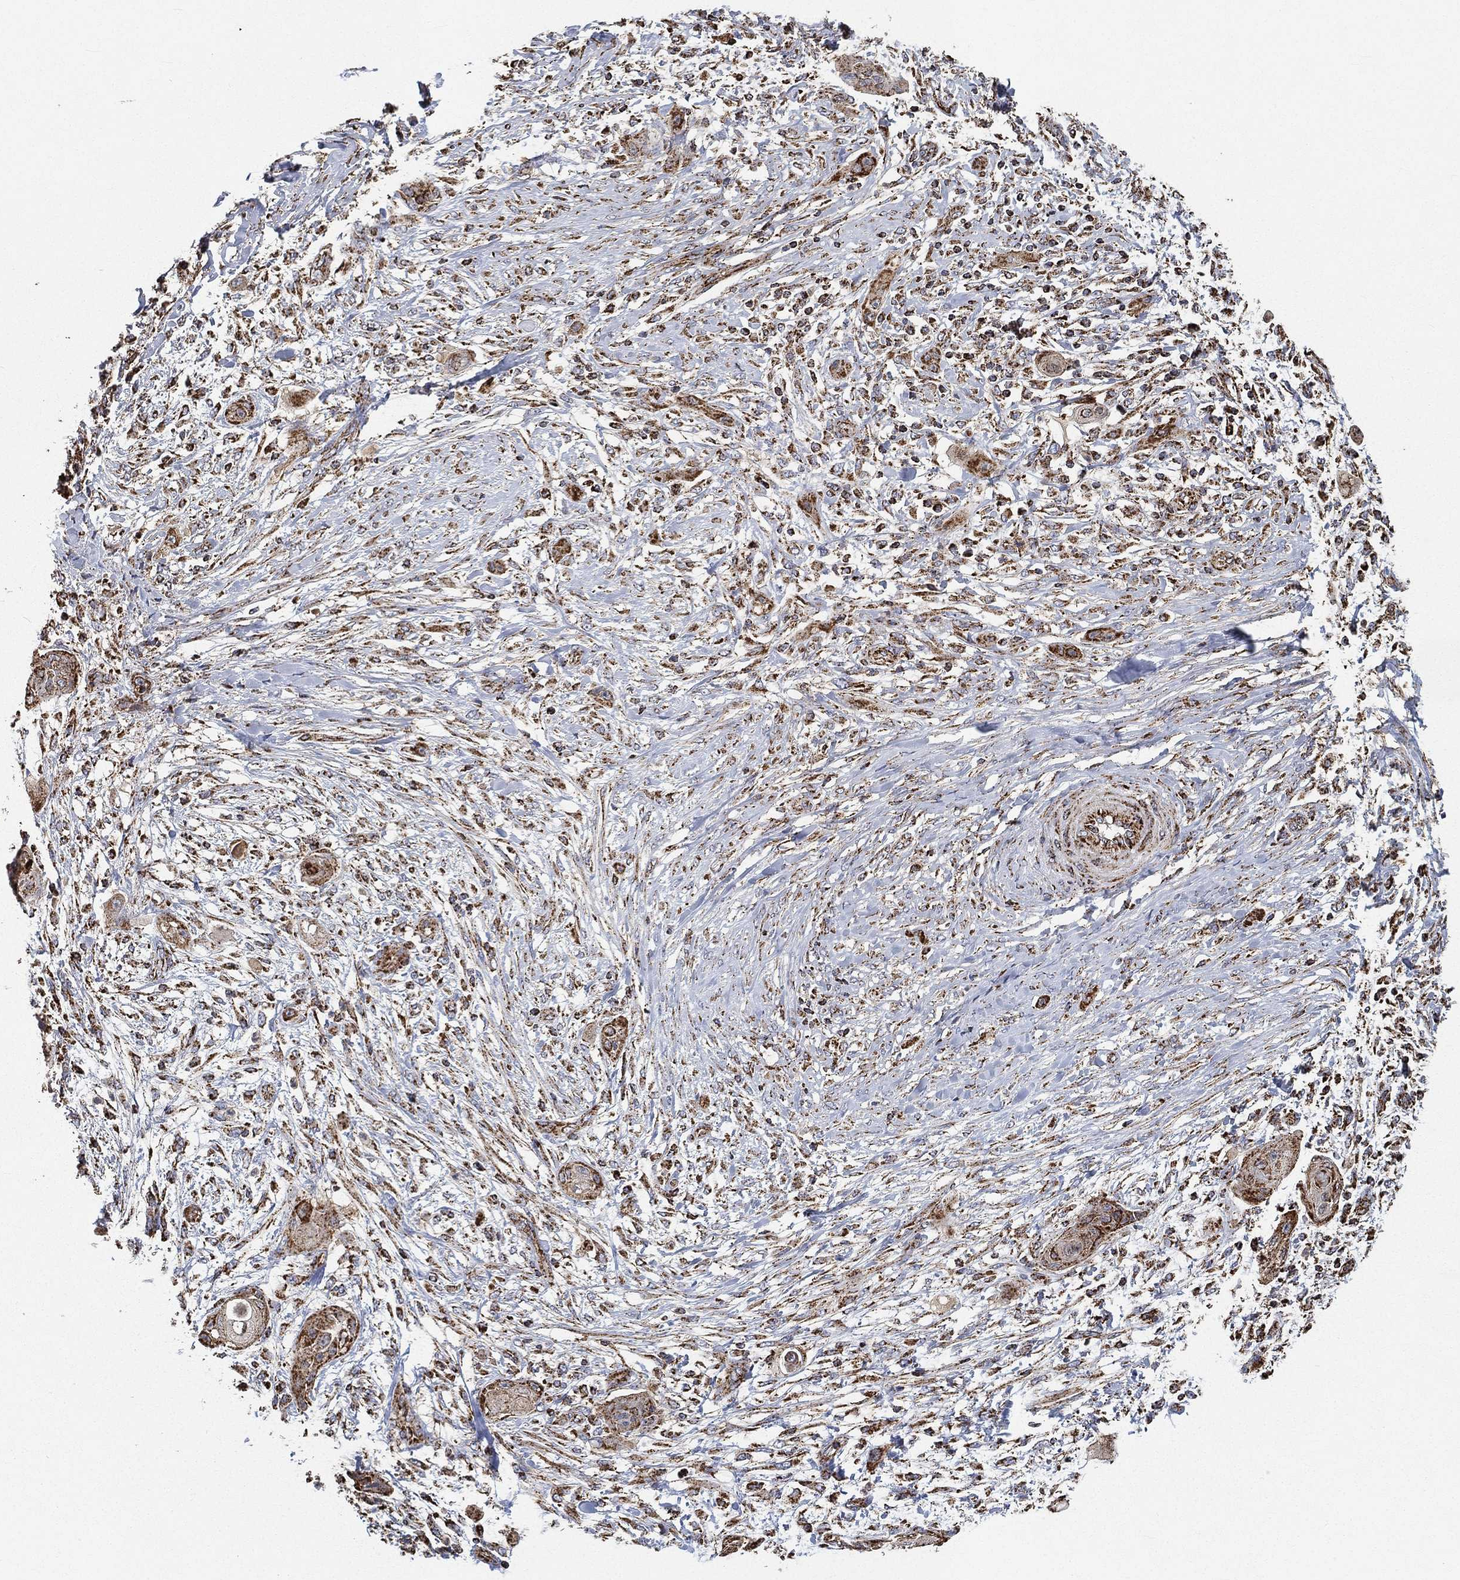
{"staining": {"intensity": "moderate", "quantity": ">75%", "location": "cytoplasmic/membranous"}, "tissue": "skin cancer", "cell_type": "Tumor cells", "image_type": "cancer", "snomed": [{"axis": "morphology", "description": "Squamous cell carcinoma, NOS"}, {"axis": "topography", "description": "Skin"}], "caption": "Immunohistochemical staining of skin squamous cell carcinoma reveals medium levels of moderate cytoplasmic/membranous staining in about >75% of tumor cells.", "gene": "SLC38A7", "patient": {"sex": "male", "age": 62}}